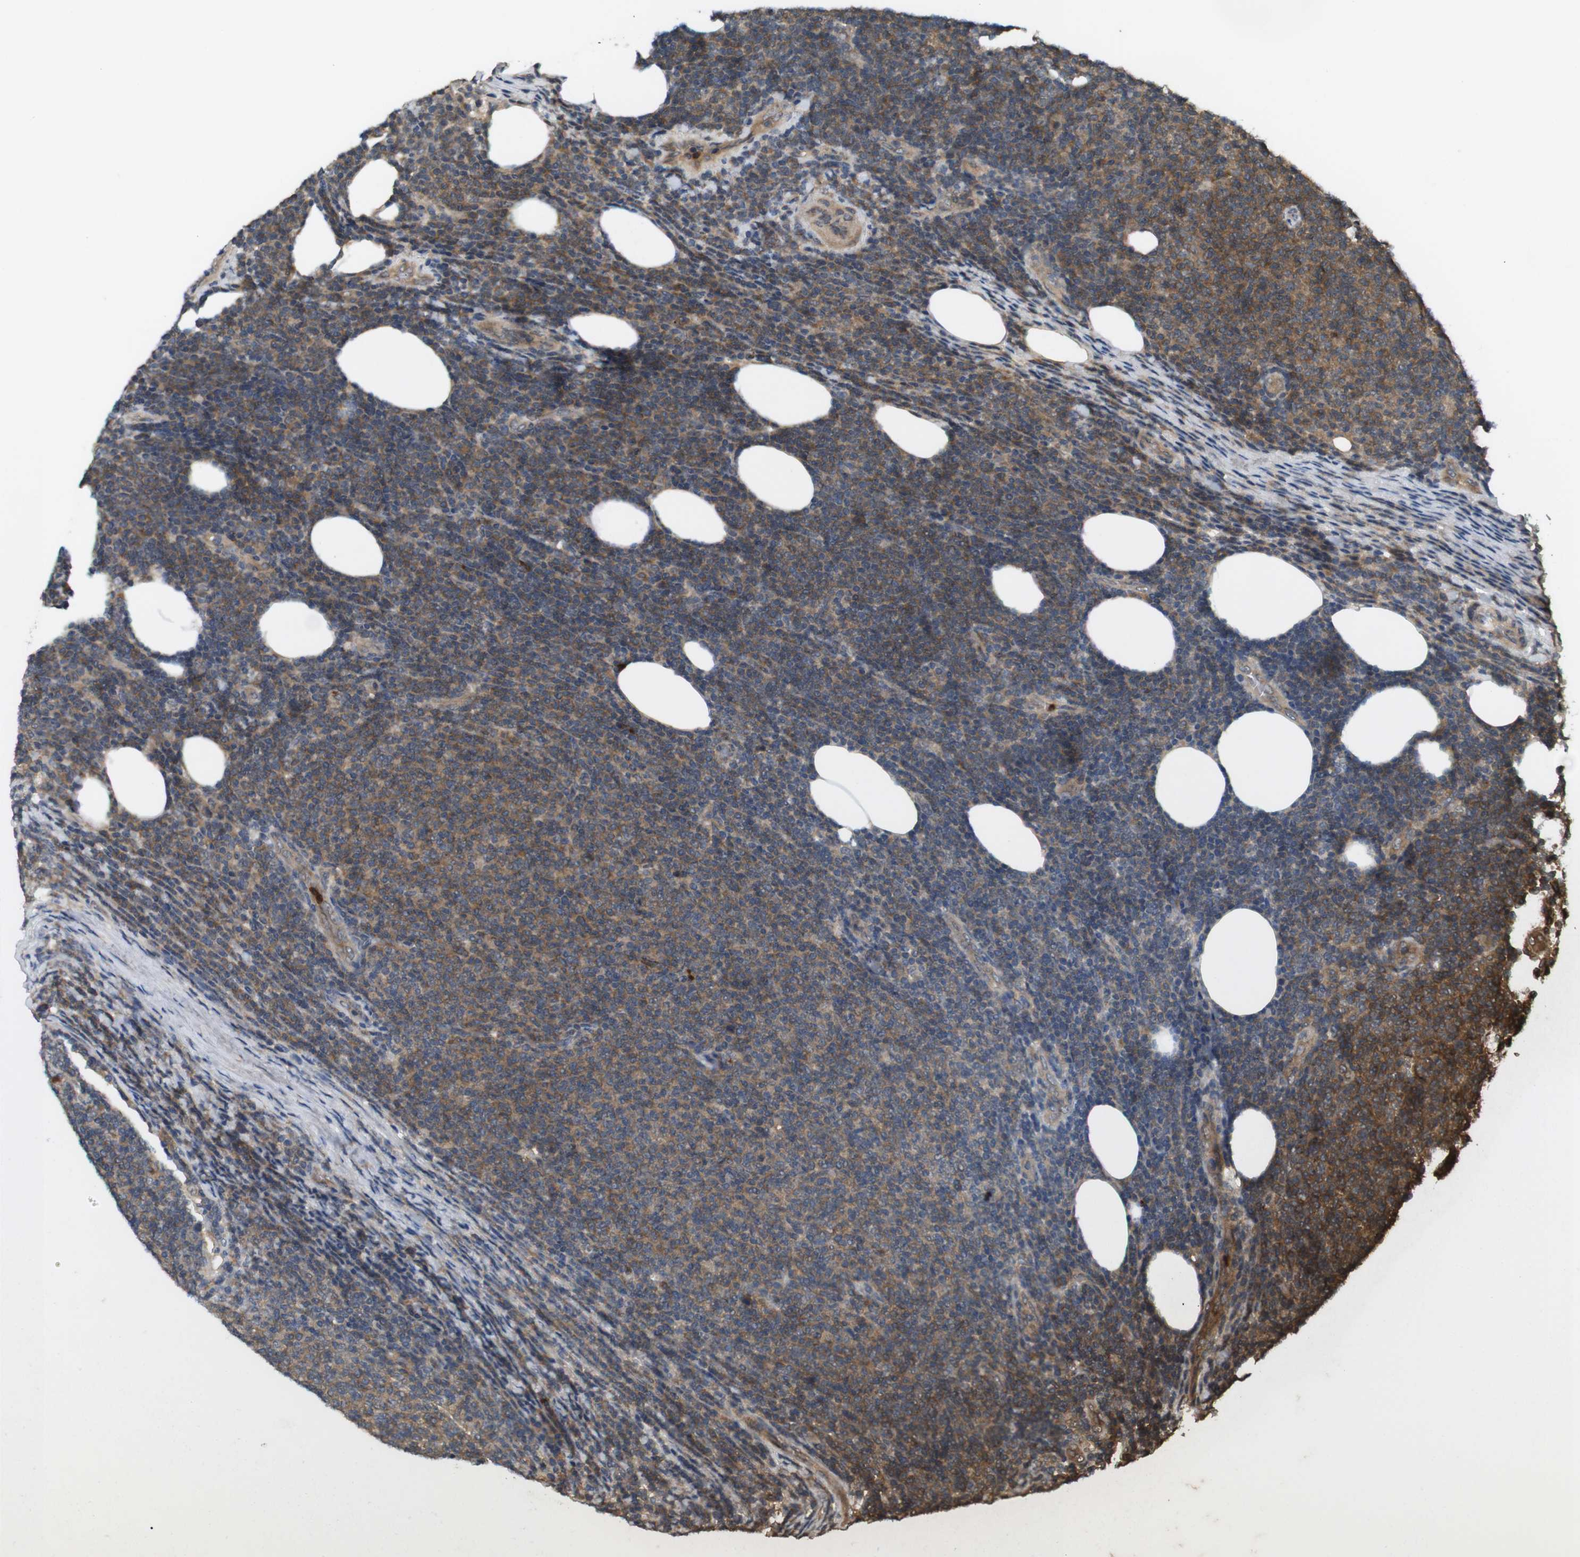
{"staining": {"intensity": "moderate", "quantity": ">75%", "location": "cytoplasmic/membranous"}, "tissue": "lymphoma", "cell_type": "Tumor cells", "image_type": "cancer", "snomed": [{"axis": "morphology", "description": "Malignant lymphoma, non-Hodgkin's type, Low grade"}, {"axis": "topography", "description": "Lymph node"}], "caption": "A micrograph showing moderate cytoplasmic/membranous expression in approximately >75% of tumor cells in low-grade malignant lymphoma, non-Hodgkin's type, as visualized by brown immunohistochemical staining.", "gene": "NFKBIE", "patient": {"sex": "male", "age": 66}}